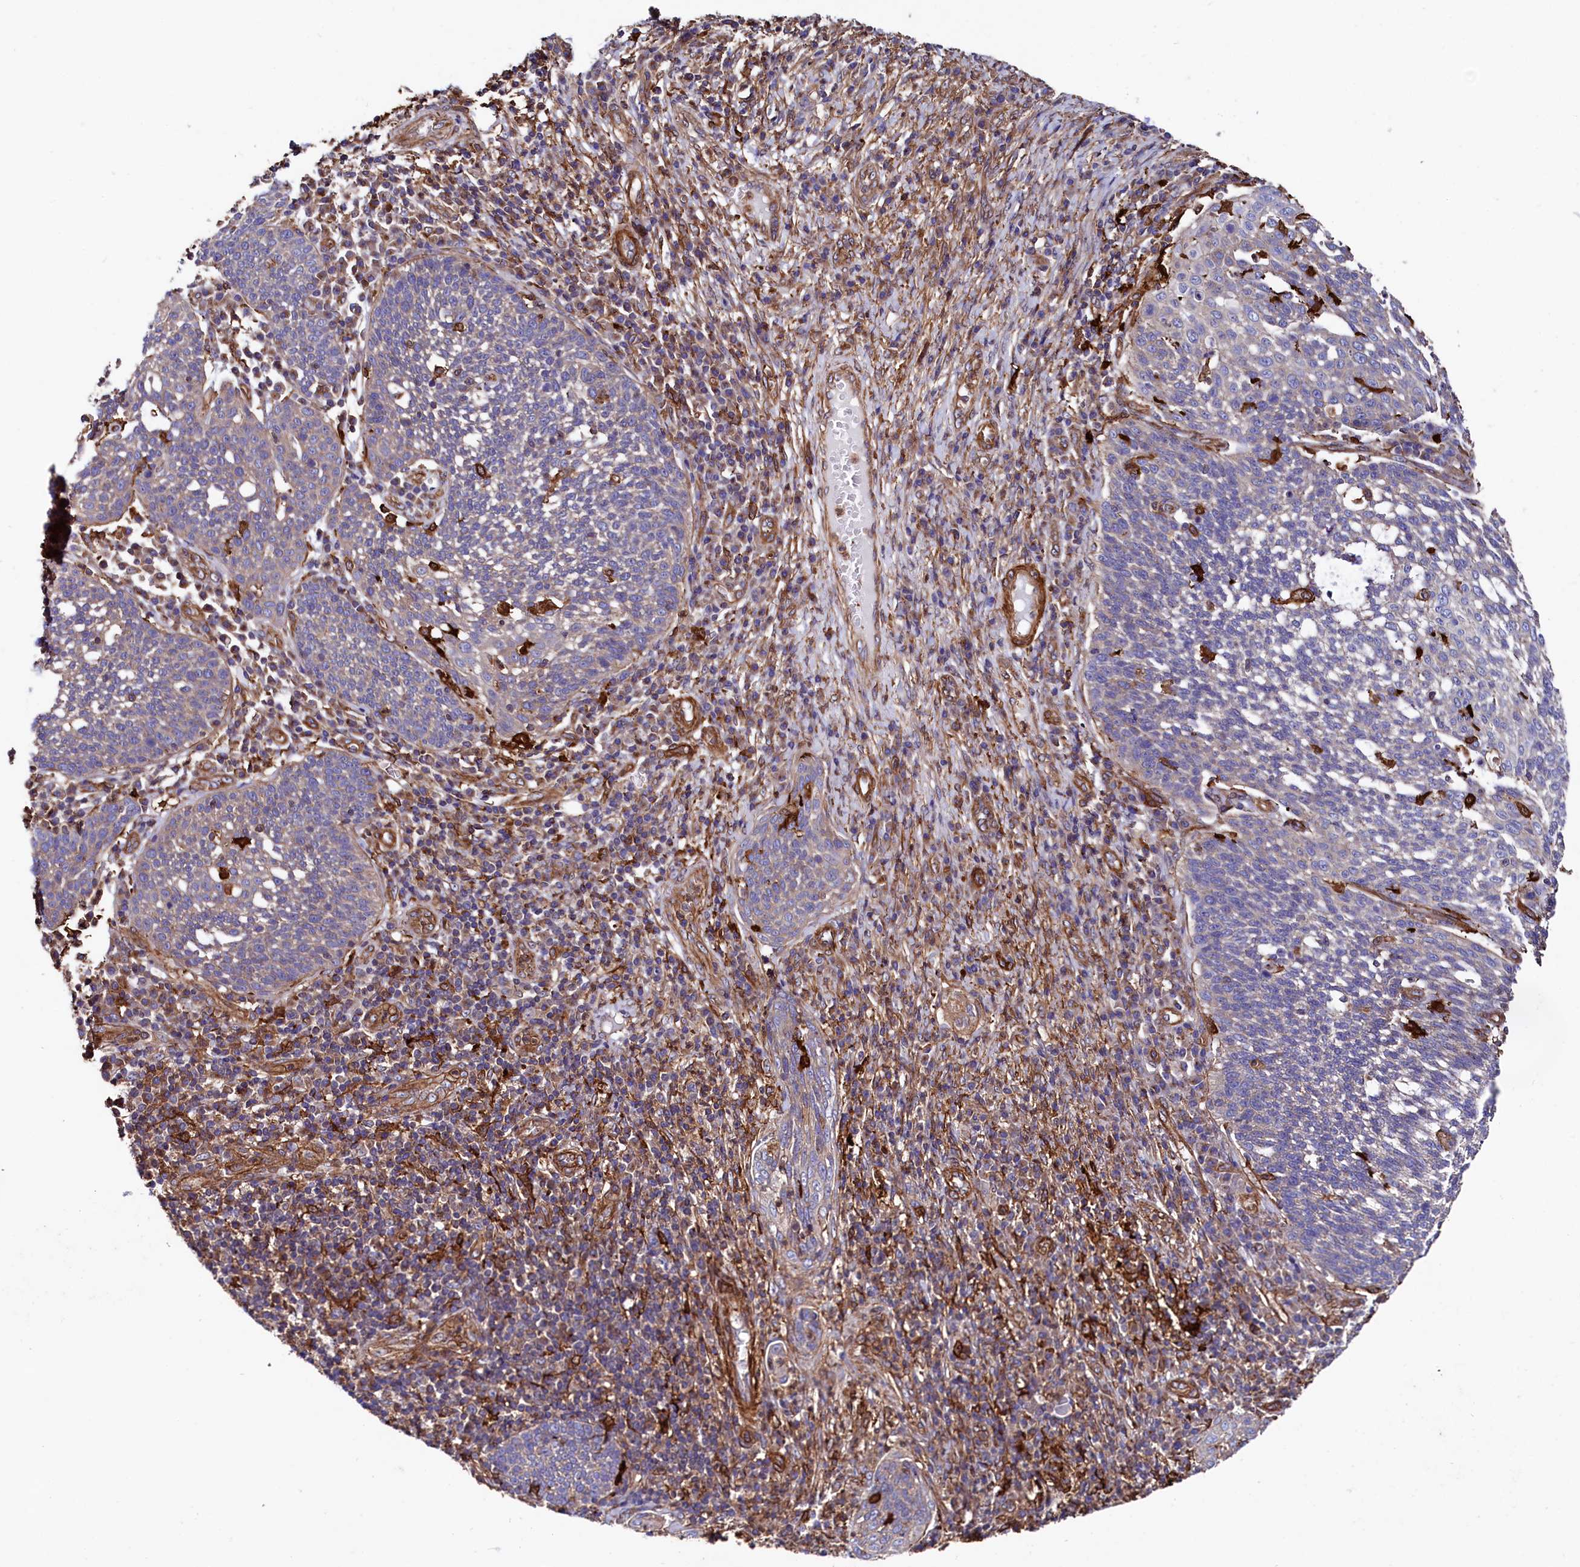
{"staining": {"intensity": "weak", "quantity": "<25%", "location": "cytoplasmic/membranous"}, "tissue": "cervical cancer", "cell_type": "Tumor cells", "image_type": "cancer", "snomed": [{"axis": "morphology", "description": "Squamous cell carcinoma, NOS"}, {"axis": "topography", "description": "Cervix"}], "caption": "A micrograph of human cervical cancer is negative for staining in tumor cells.", "gene": "STAMBPL1", "patient": {"sex": "female", "age": 34}}